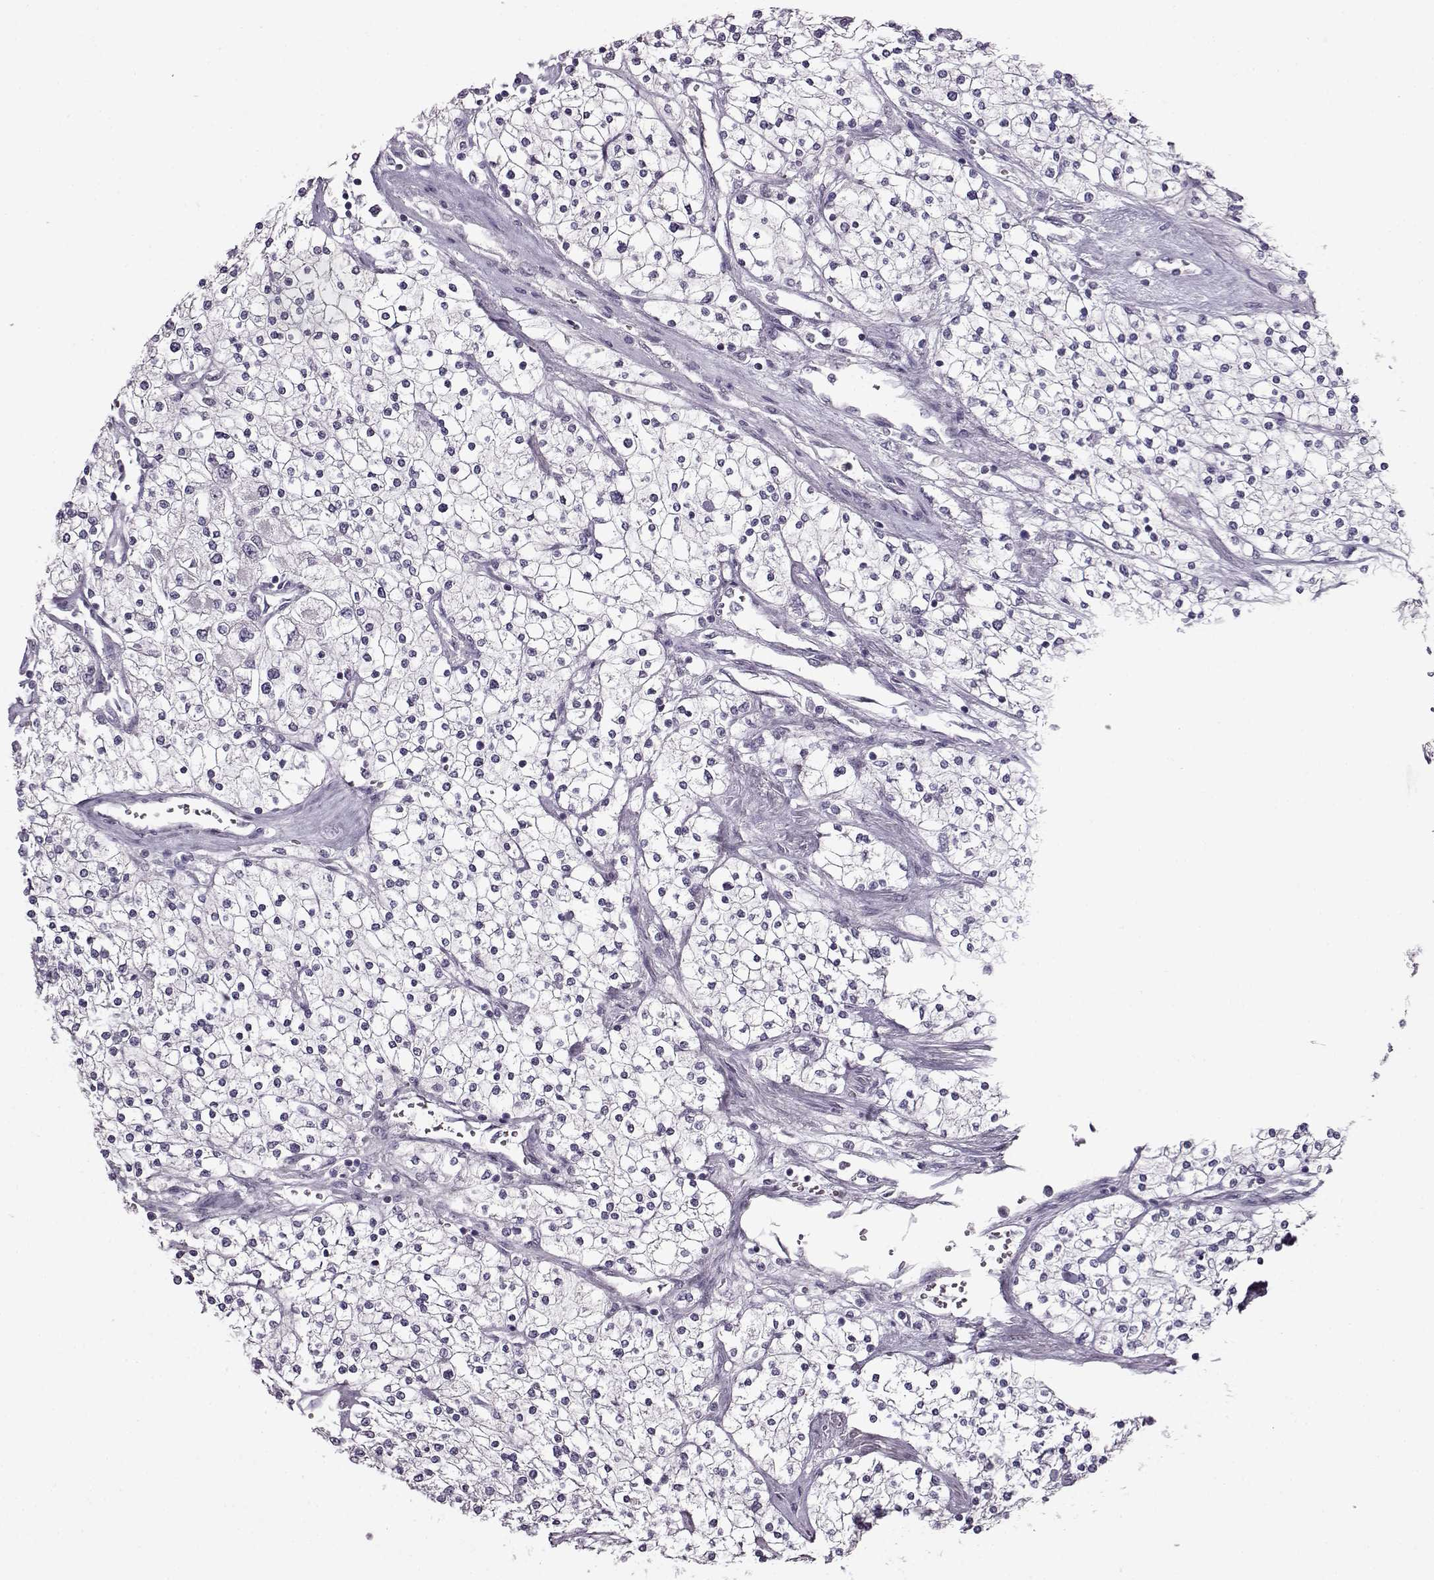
{"staining": {"intensity": "negative", "quantity": "none", "location": "none"}, "tissue": "renal cancer", "cell_type": "Tumor cells", "image_type": "cancer", "snomed": [{"axis": "morphology", "description": "Adenocarcinoma, NOS"}, {"axis": "topography", "description": "Kidney"}], "caption": "A photomicrograph of renal cancer stained for a protein shows no brown staining in tumor cells.", "gene": "FSHB", "patient": {"sex": "male", "age": 80}}